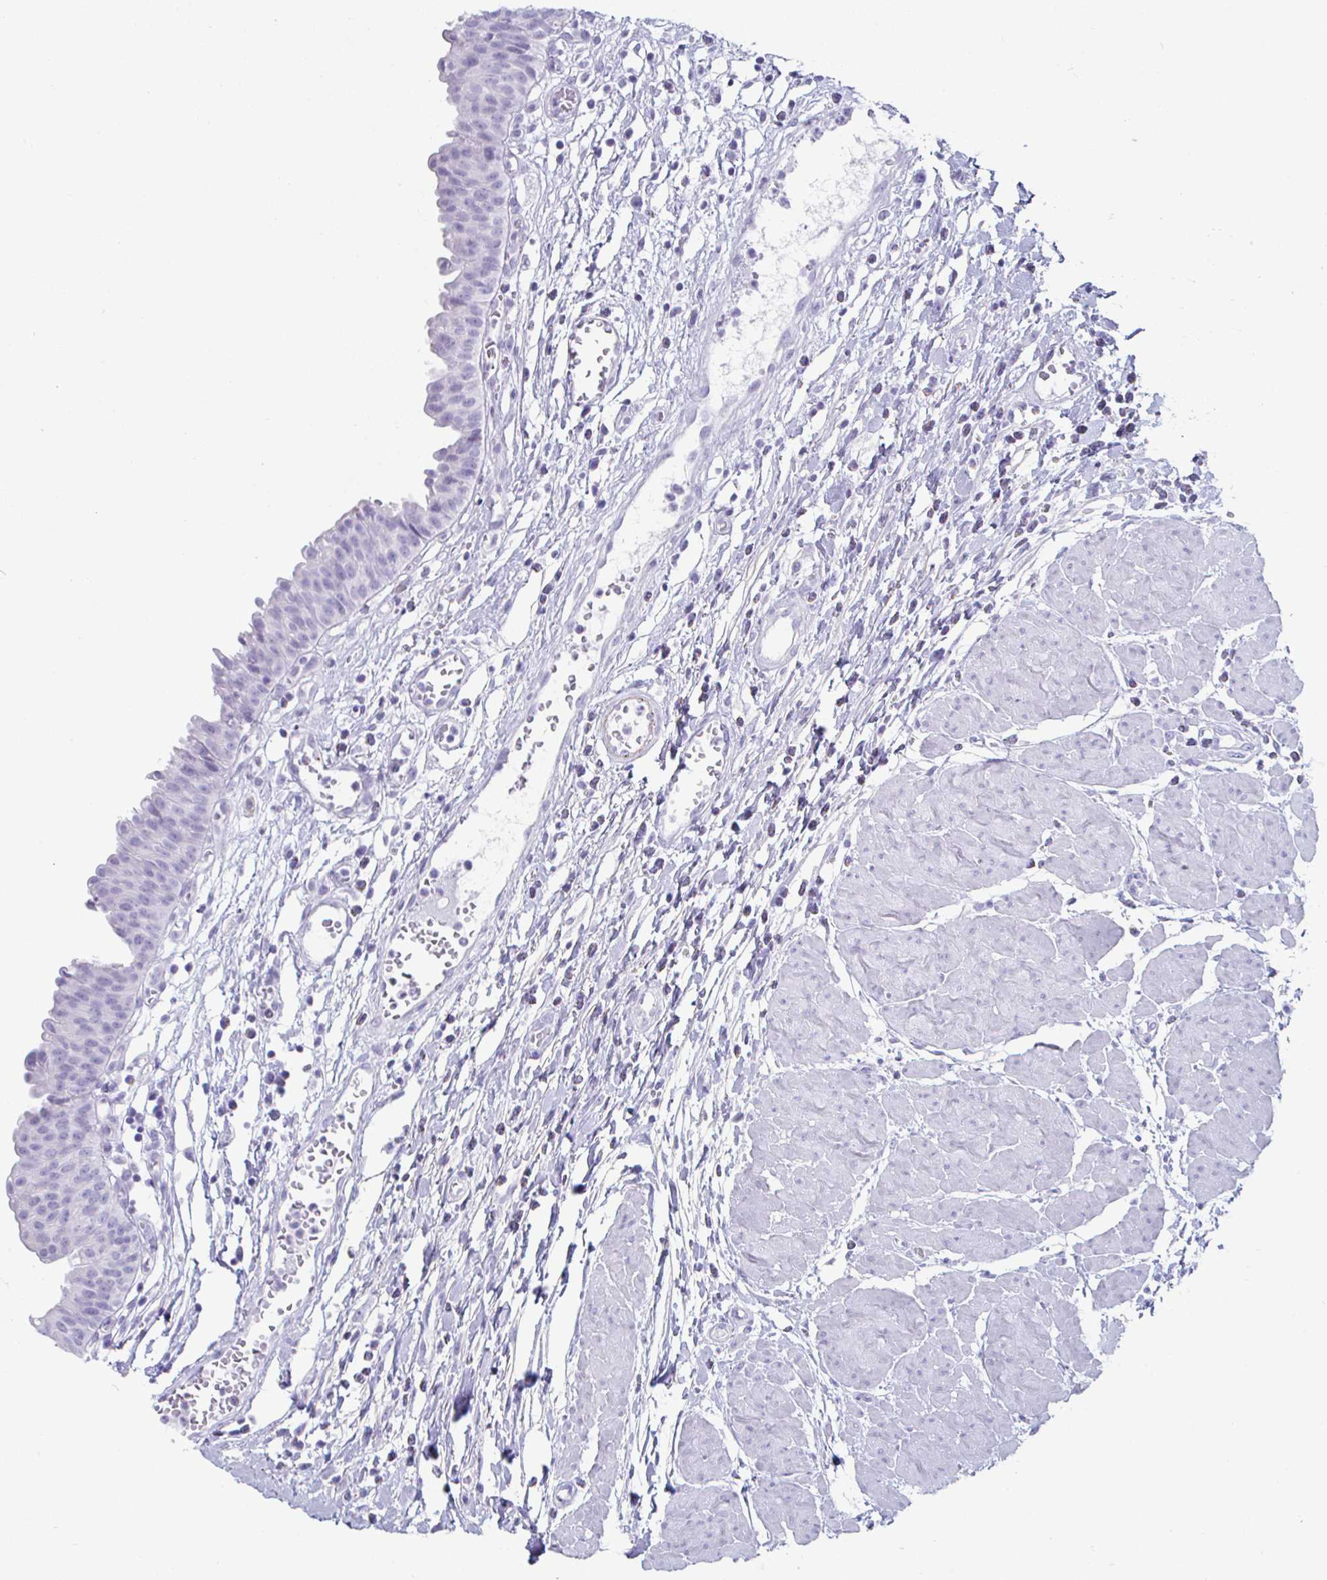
{"staining": {"intensity": "negative", "quantity": "none", "location": "none"}, "tissue": "urinary bladder", "cell_type": "Urothelial cells", "image_type": "normal", "snomed": [{"axis": "morphology", "description": "Normal tissue, NOS"}, {"axis": "topography", "description": "Urinary bladder"}], "caption": "Immunohistochemistry image of benign human urinary bladder stained for a protein (brown), which displays no expression in urothelial cells.", "gene": "CREG2", "patient": {"sex": "male", "age": 64}}